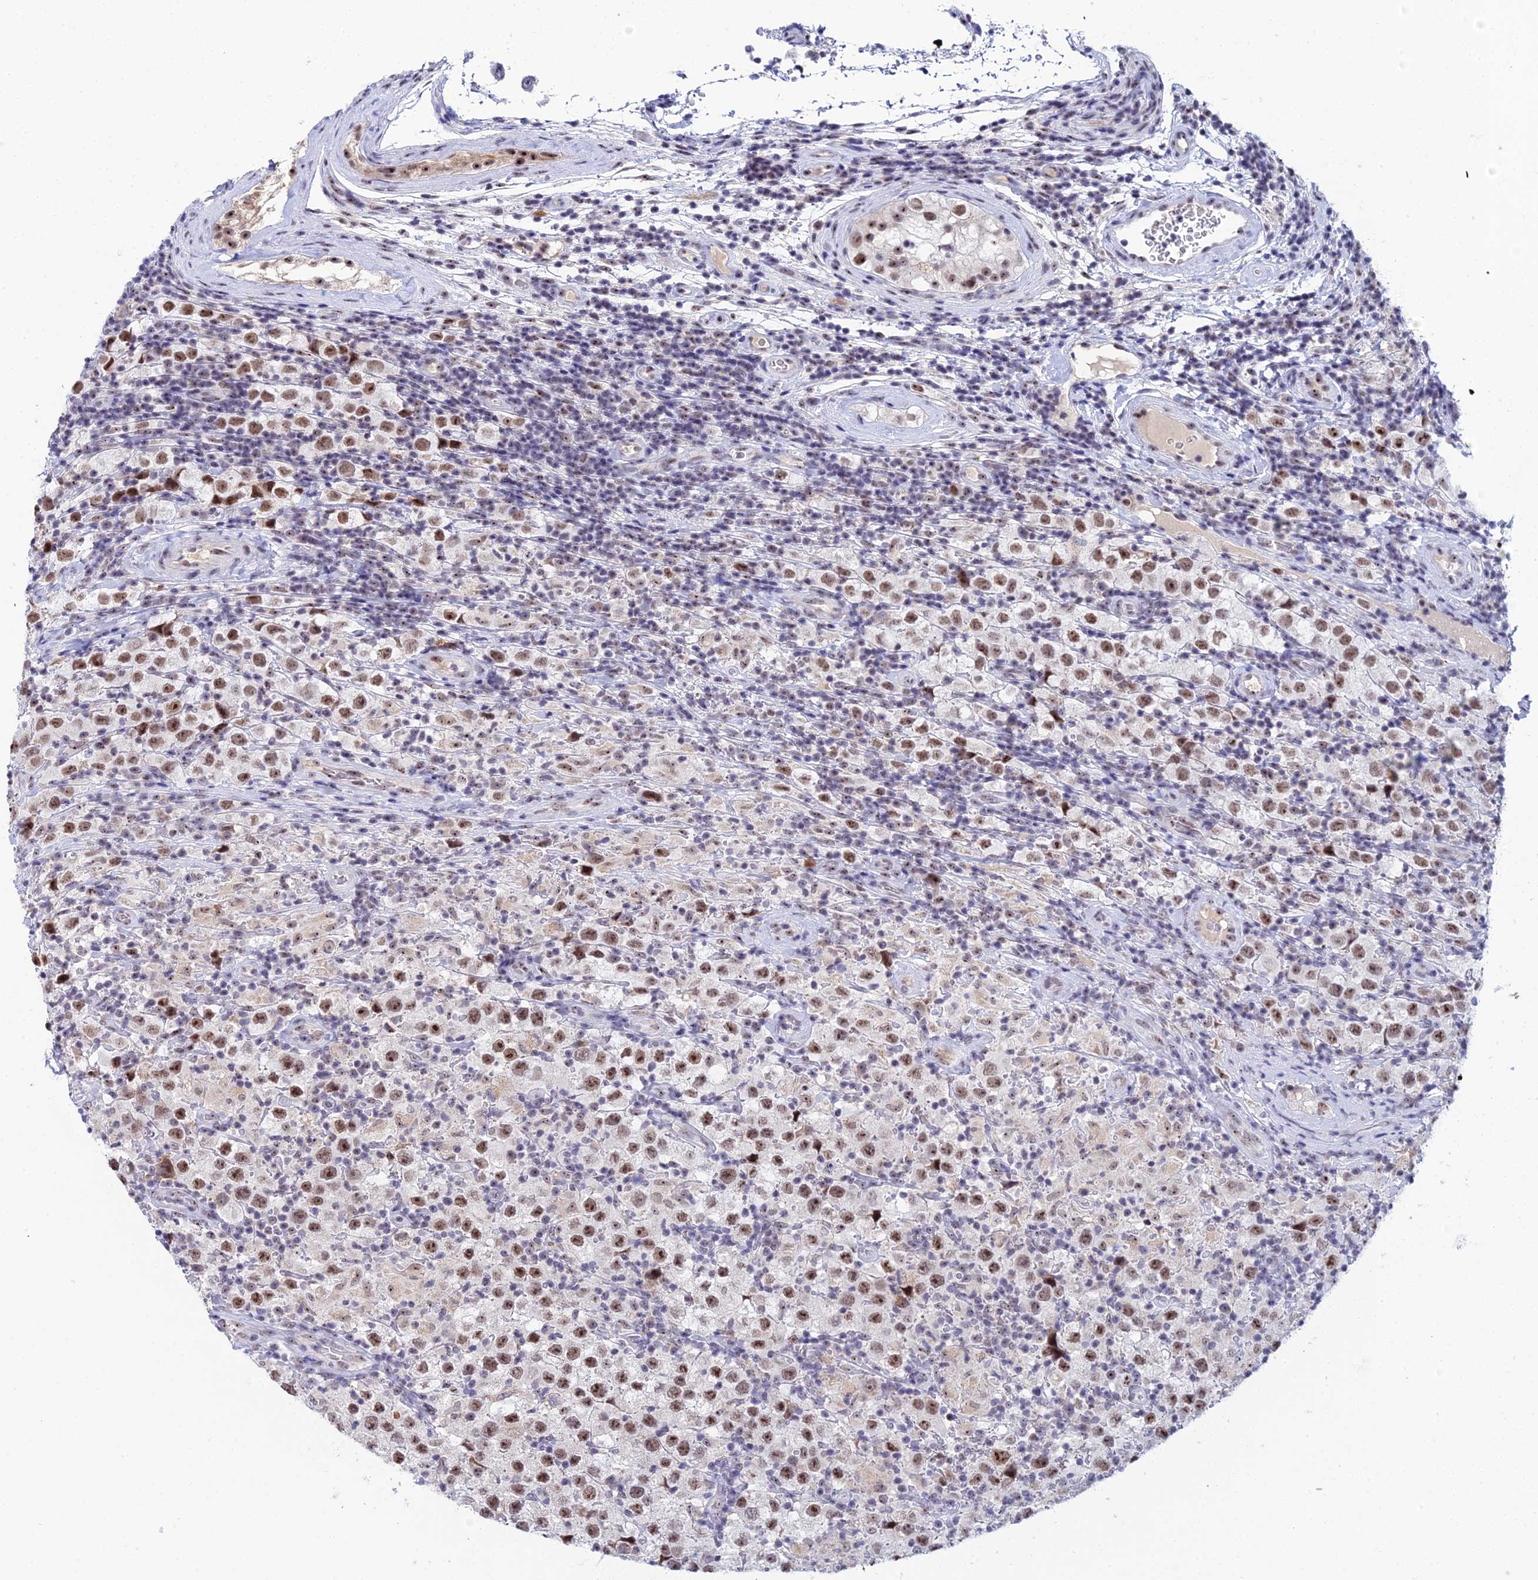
{"staining": {"intensity": "moderate", "quantity": ">75%", "location": "nuclear"}, "tissue": "testis cancer", "cell_type": "Tumor cells", "image_type": "cancer", "snomed": [{"axis": "morphology", "description": "Seminoma, NOS"}, {"axis": "morphology", "description": "Carcinoma, Embryonal, NOS"}, {"axis": "topography", "description": "Testis"}], "caption": "Testis embryonal carcinoma tissue shows moderate nuclear positivity in approximately >75% of tumor cells, visualized by immunohistochemistry. The protein of interest is stained brown, and the nuclei are stained in blue (DAB IHC with brightfield microscopy, high magnification).", "gene": "PLPP4", "patient": {"sex": "male", "age": 41}}